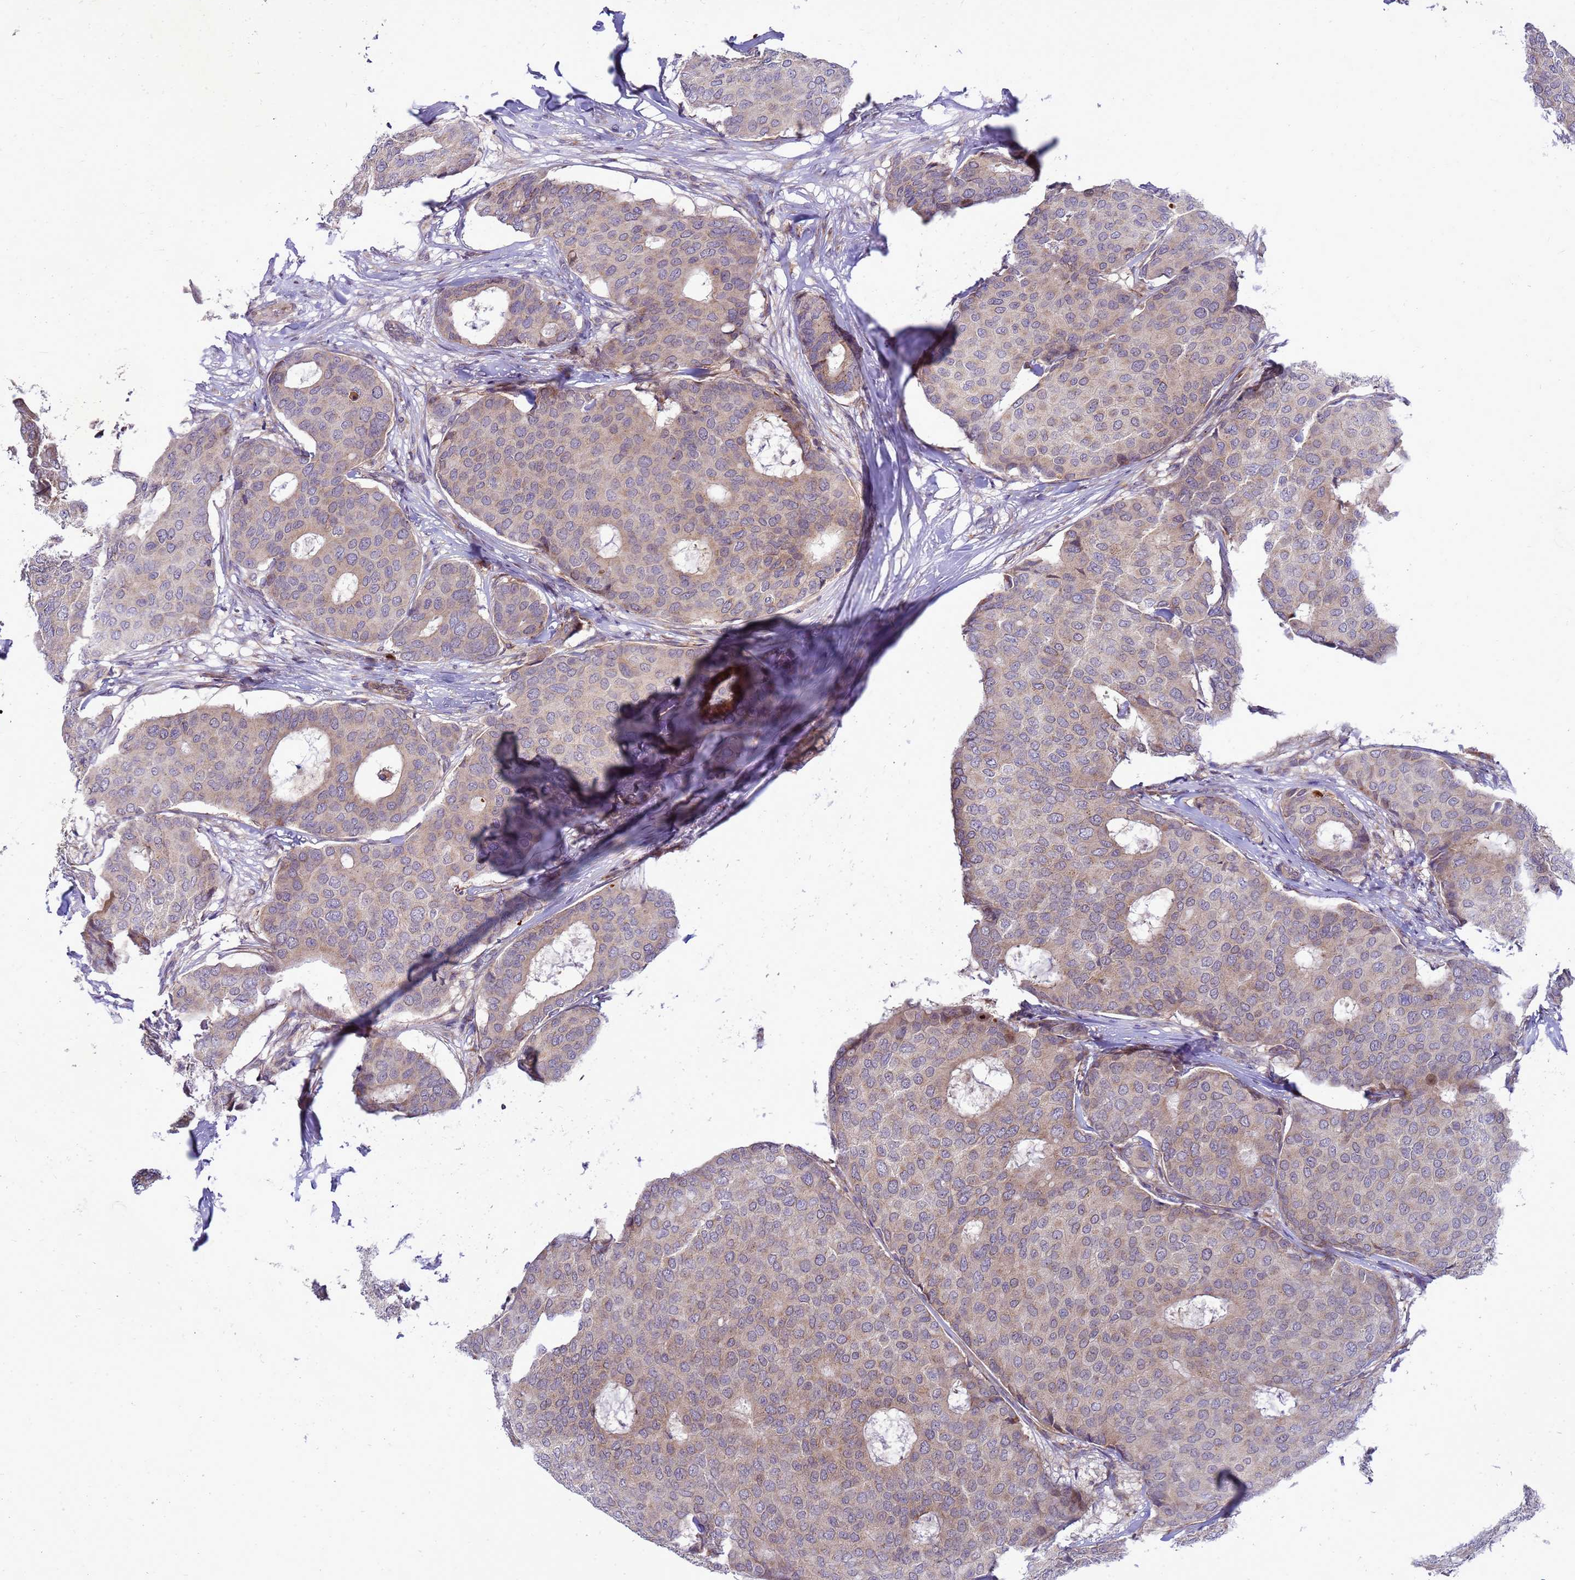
{"staining": {"intensity": "weak", "quantity": "25%-75%", "location": "cytoplasmic/membranous"}, "tissue": "breast cancer", "cell_type": "Tumor cells", "image_type": "cancer", "snomed": [{"axis": "morphology", "description": "Duct carcinoma"}, {"axis": "topography", "description": "Breast"}], "caption": "This is a photomicrograph of immunohistochemistry (IHC) staining of breast cancer, which shows weak positivity in the cytoplasmic/membranous of tumor cells.", "gene": "C12orf43", "patient": {"sex": "female", "age": 75}}